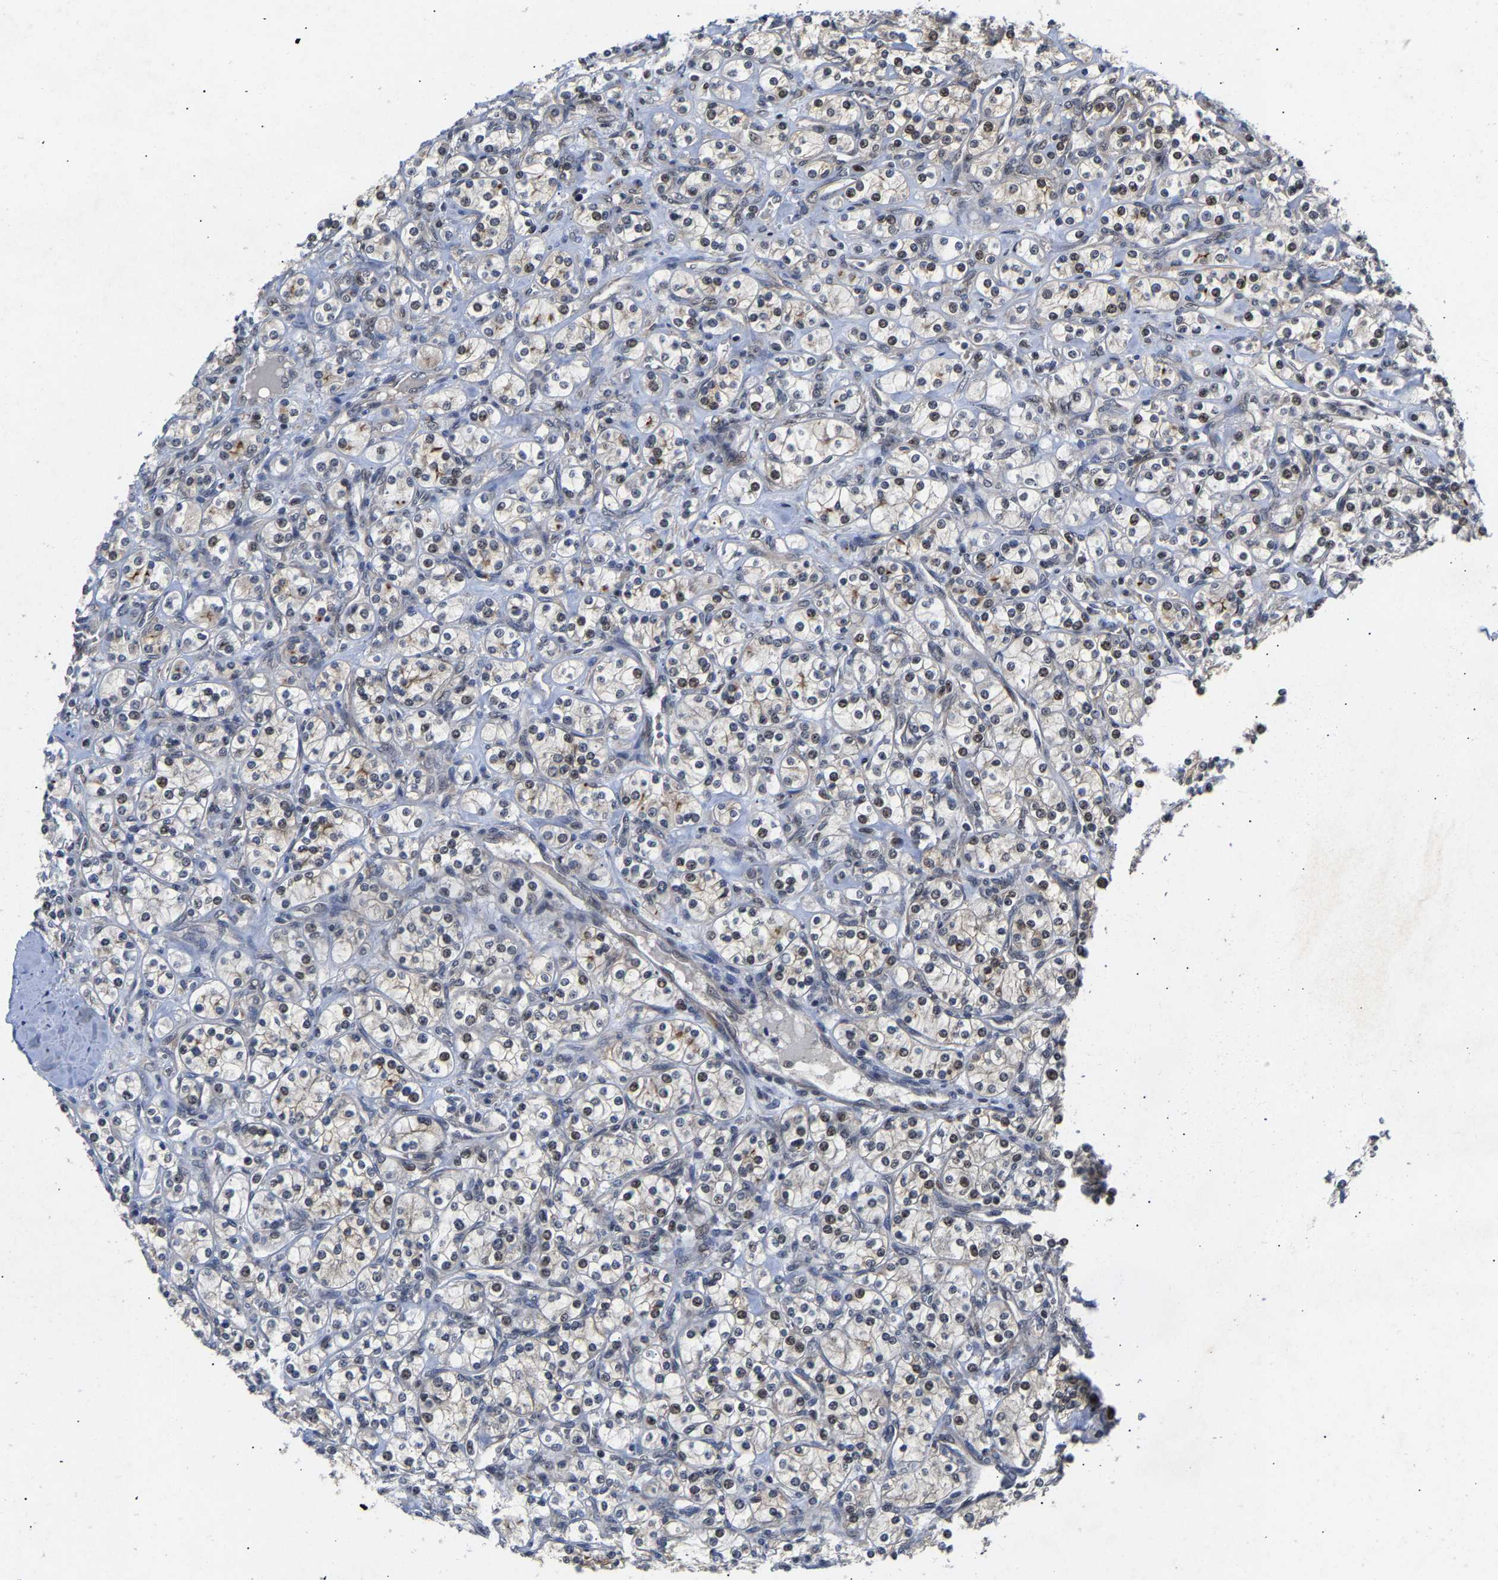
{"staining": {"intensity": "weak", "quantity": "<25%", "location": "nuclear"}, "tissue": "renal cancer", "cell_type": "Tumor cells", "image_type": "cancer", "snomed": [{"axis": "morphology", "description": "Adenocarcinoma, NOS"}, {"axis": "topography", "description": "Kidney"}], "caption": "IHC of human renal adenocarcinoma exhibits no staining in tumor cells.", "gene": "CLIP2", "patient": {"sex": "male", "age": 77}}